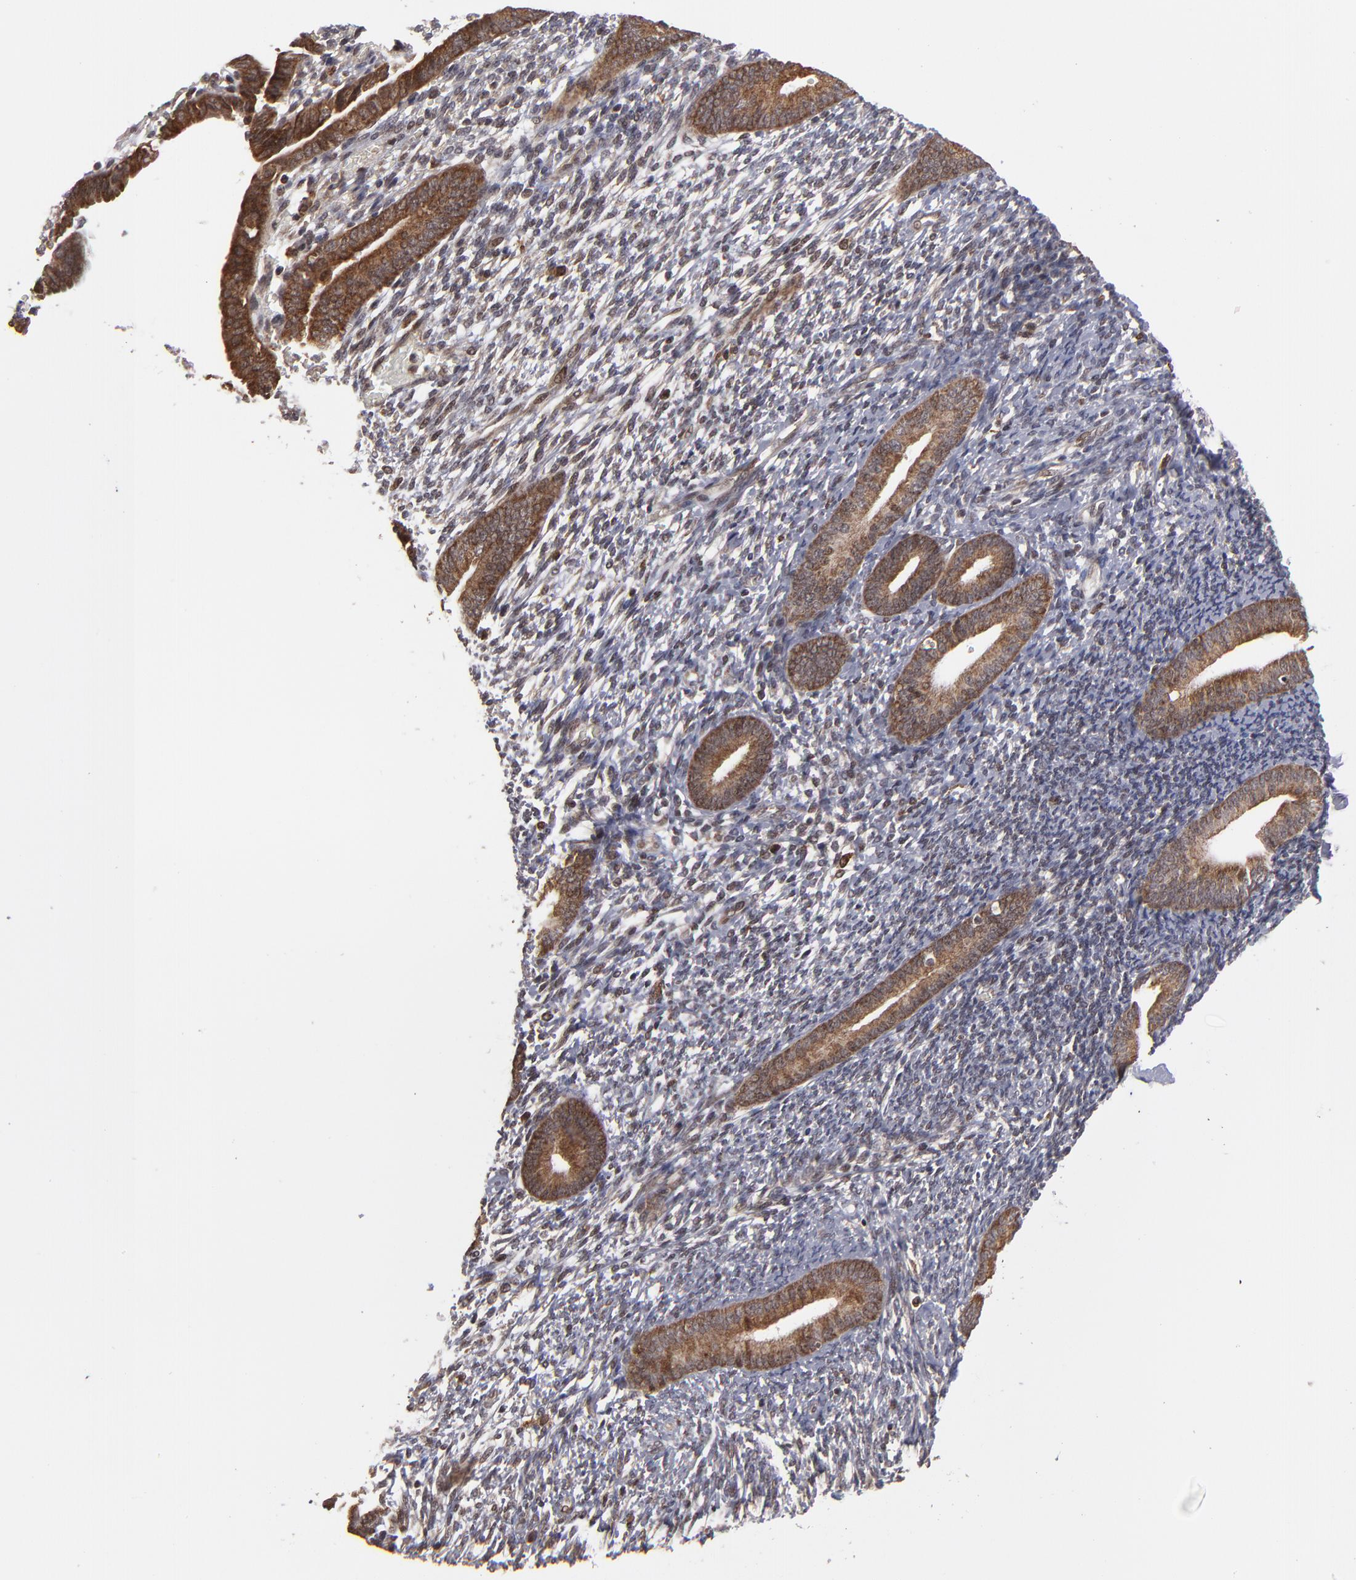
{"staining": {"intensity": "weak", "quantity": "25%-75%", "location": "cytoplasmic/membranous"}, "tissue": "endometrium", "cell_type": "Cells in endometrial stroma", "image_type": "normal", "snomed": [{"axis": "morphology", "description": "Normal tissue, NOS"}, {"axis": "topography", "description": "Smooth muscle"}, {"axis": "topography", "description": "Endometrium"}], "caption": "Human endometrium stained with a brown dye demonstrates weak cytoplasmic/membranous positive positivity in about 25%-75% of cells in endometrial stroma.", "gene": "RGS6", "patient": {"sex": "female", "age": 57}}